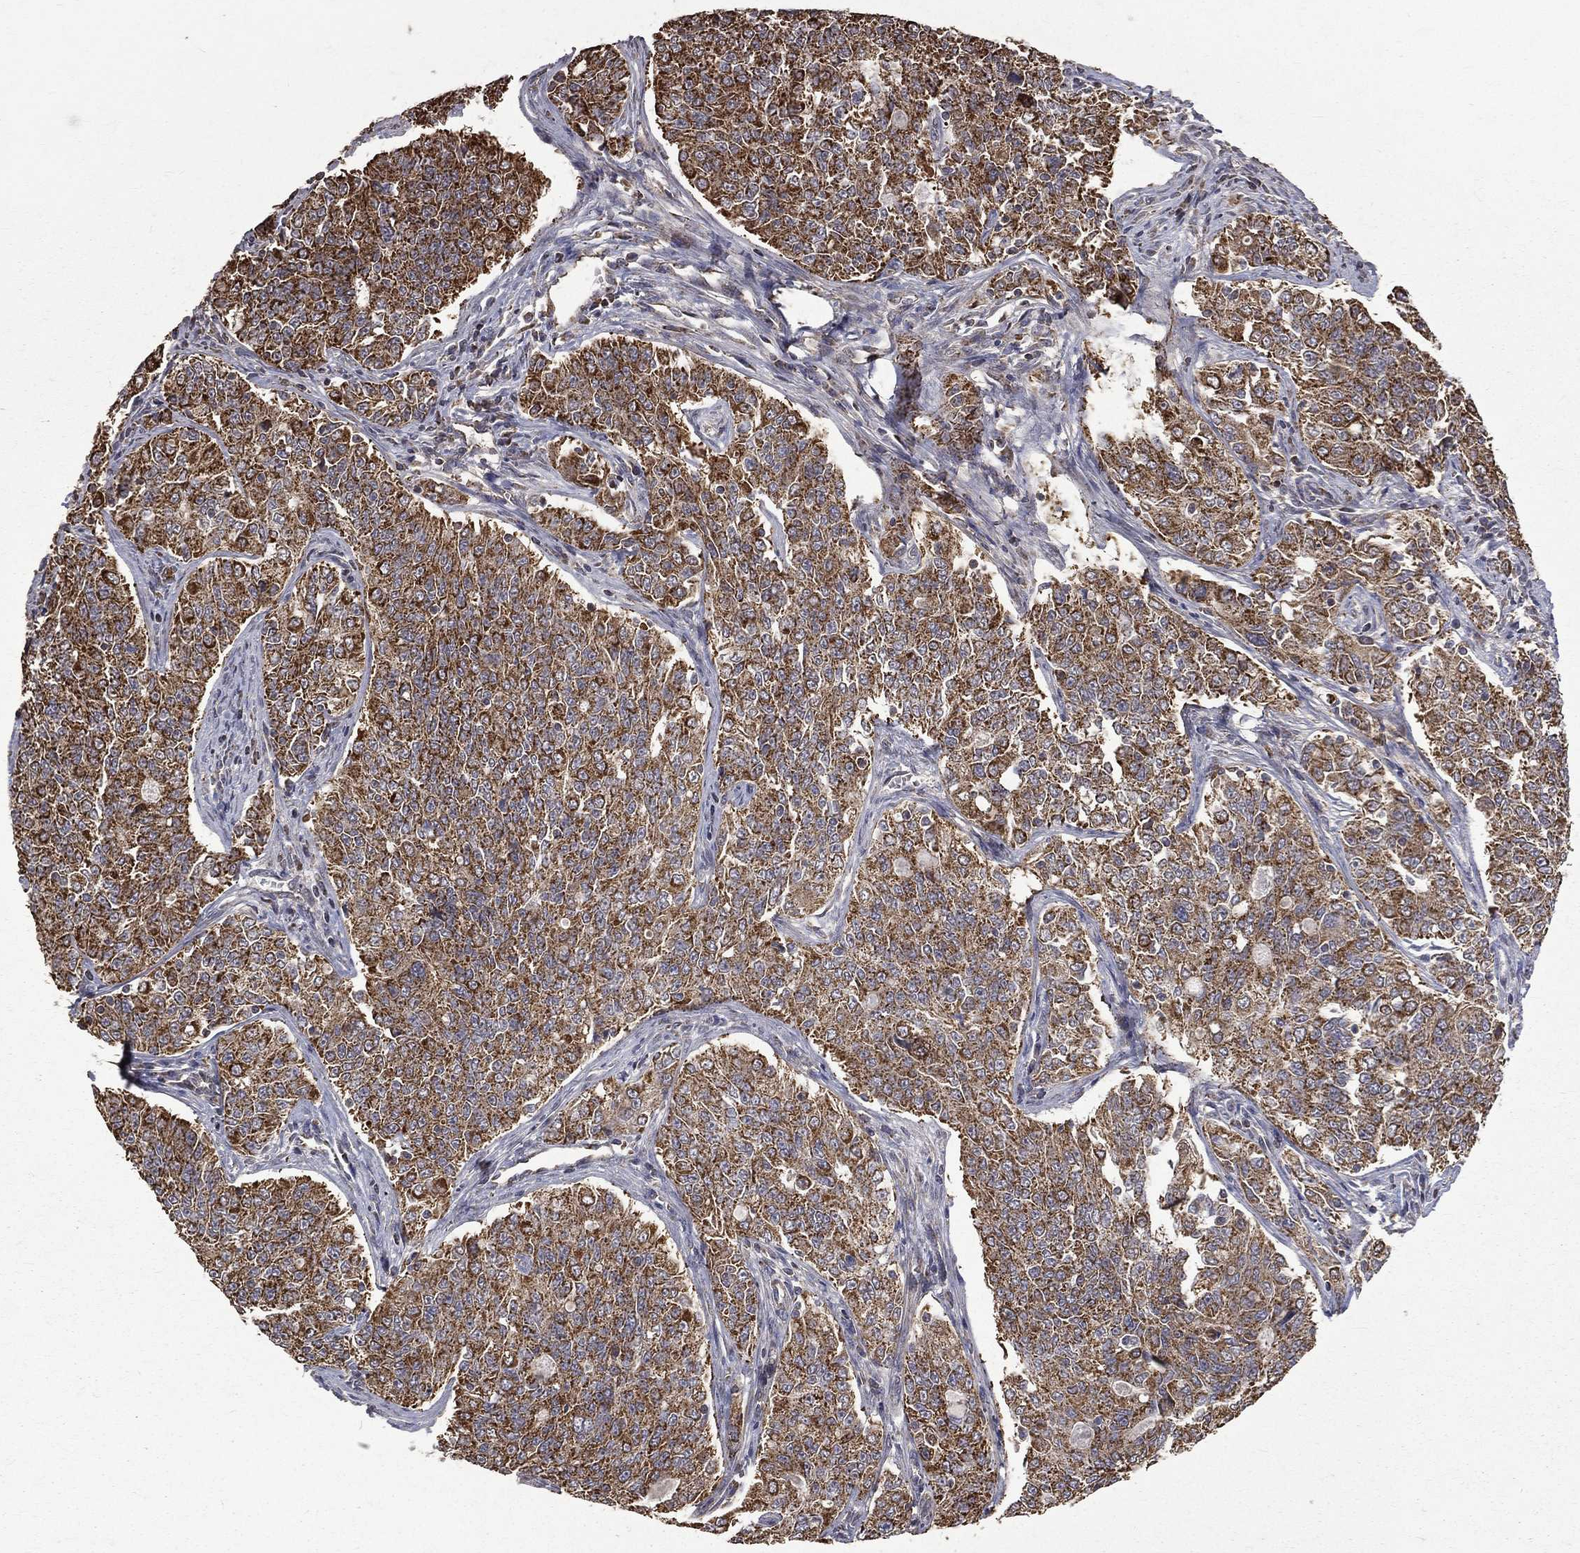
{"staining": {"intensity": "strong", "quantity": ">75%", "location": "cytoplasmic/membranous"}, "tissue": "endometrial cancer", "cell_type": "Tumor cells", "image_type": "cancer", "snomed": [{"axis": "morphology", "description": "Adenocarcinoma, NOS"}, {"axis": "topography", "description": "Endometrium"}], "caption": "Tumor cells display high levels of strong cytoplasmic/membranous positivity in approximately >75% of cells in endometrial cancer (adenocarcinoma).", "gene": "RPGR", "patient": {"sex": "female", "age": 43}}